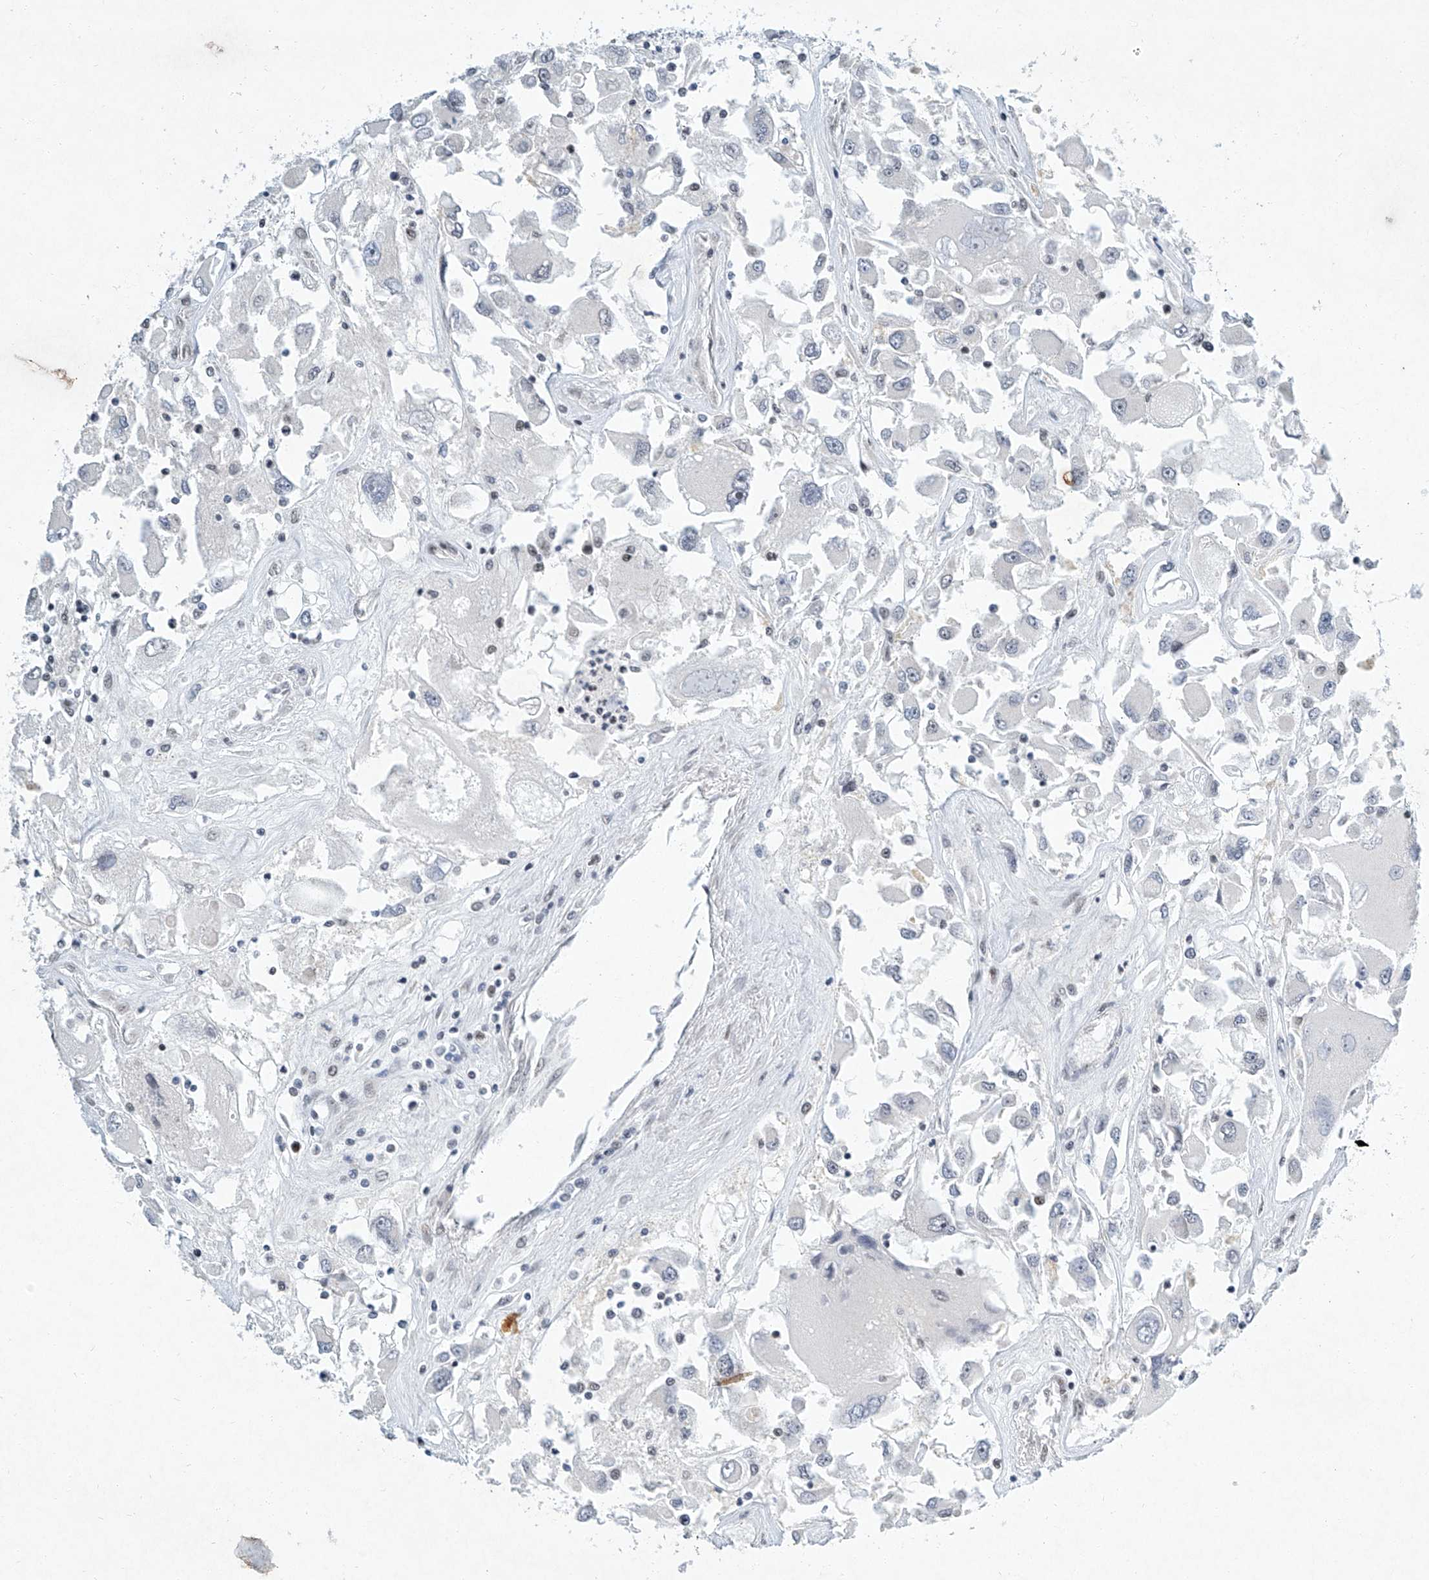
{"staining": {"intensity": "negative", "quantity": "none", "location": "none"}, "tissue": "renal cancer", "cell_type": "Tumor cells", "image_type": "cancer", "snomed": [{"axis": "morphology", "description": "Adenocarcinoma, NOS"}, {"axis": "topography", "description": "Kidney"}], "caption": "Immunohistochemical staining of human renal cancer shows no significant positivity in tumor cells.", "gene": "TFDP1", "patient": {"sex": "female", "age": 52}}